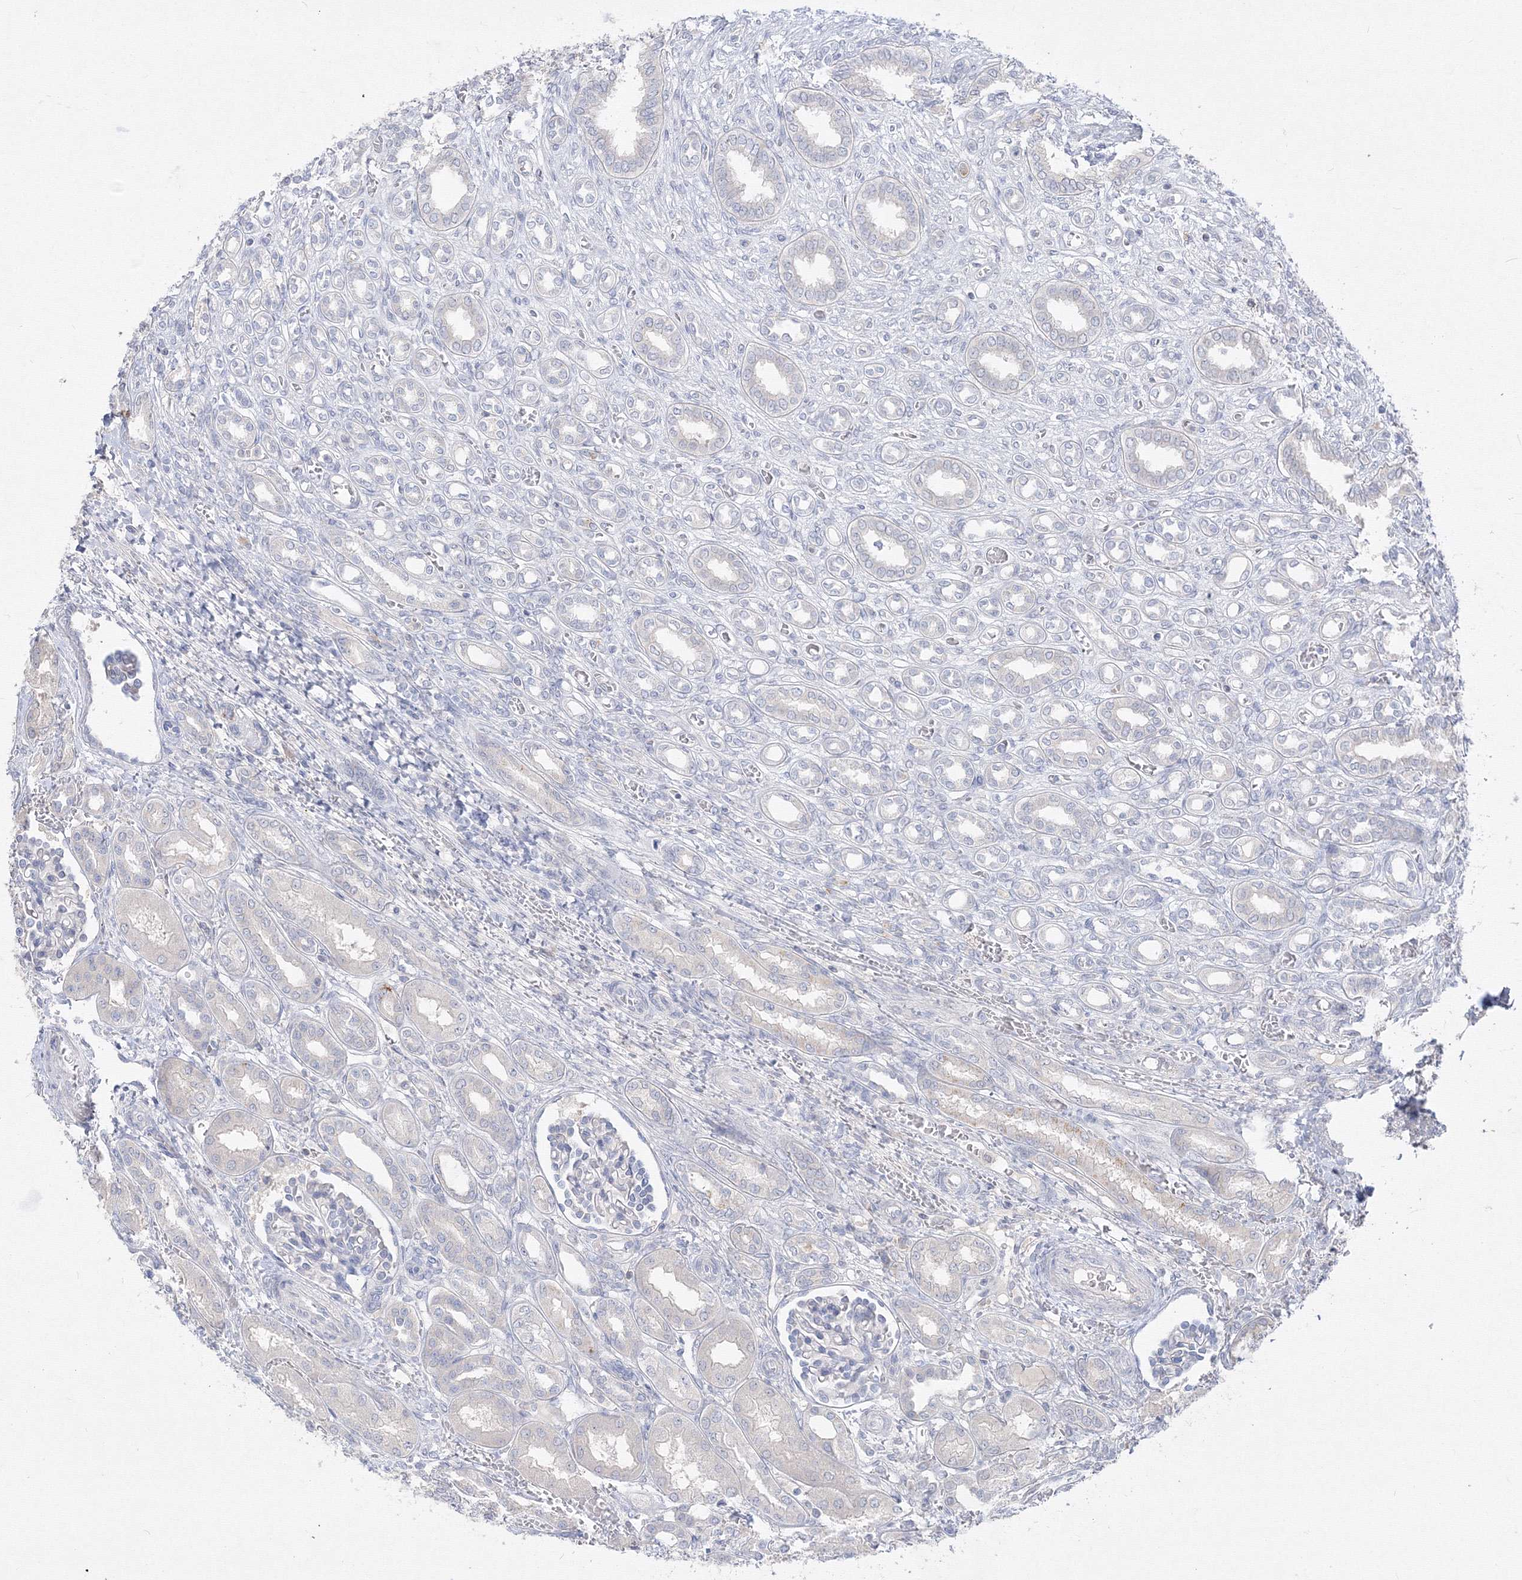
{"staining": {"intensity": "negative", "quantity": "none", "location": "none"}, "tissue": "kidney", "cell_type": "Cells in glomeruli", "image_type": "normal", "snomed": [{"axis": "morphology", "description": "Normal tissue, NOS"}, {"axis": "morphology", "description": "Neoplasm, malignant, NOS"}, {"axis": "topography", "description": "Kidney"}], "caption": "This is an immunohistochemistry (IHC) micrograph of benign human kidney. There is no positivity in cells in glomeruli.", "gene": "FBXL8", "patient": {"sex": "female", "age": 1}}